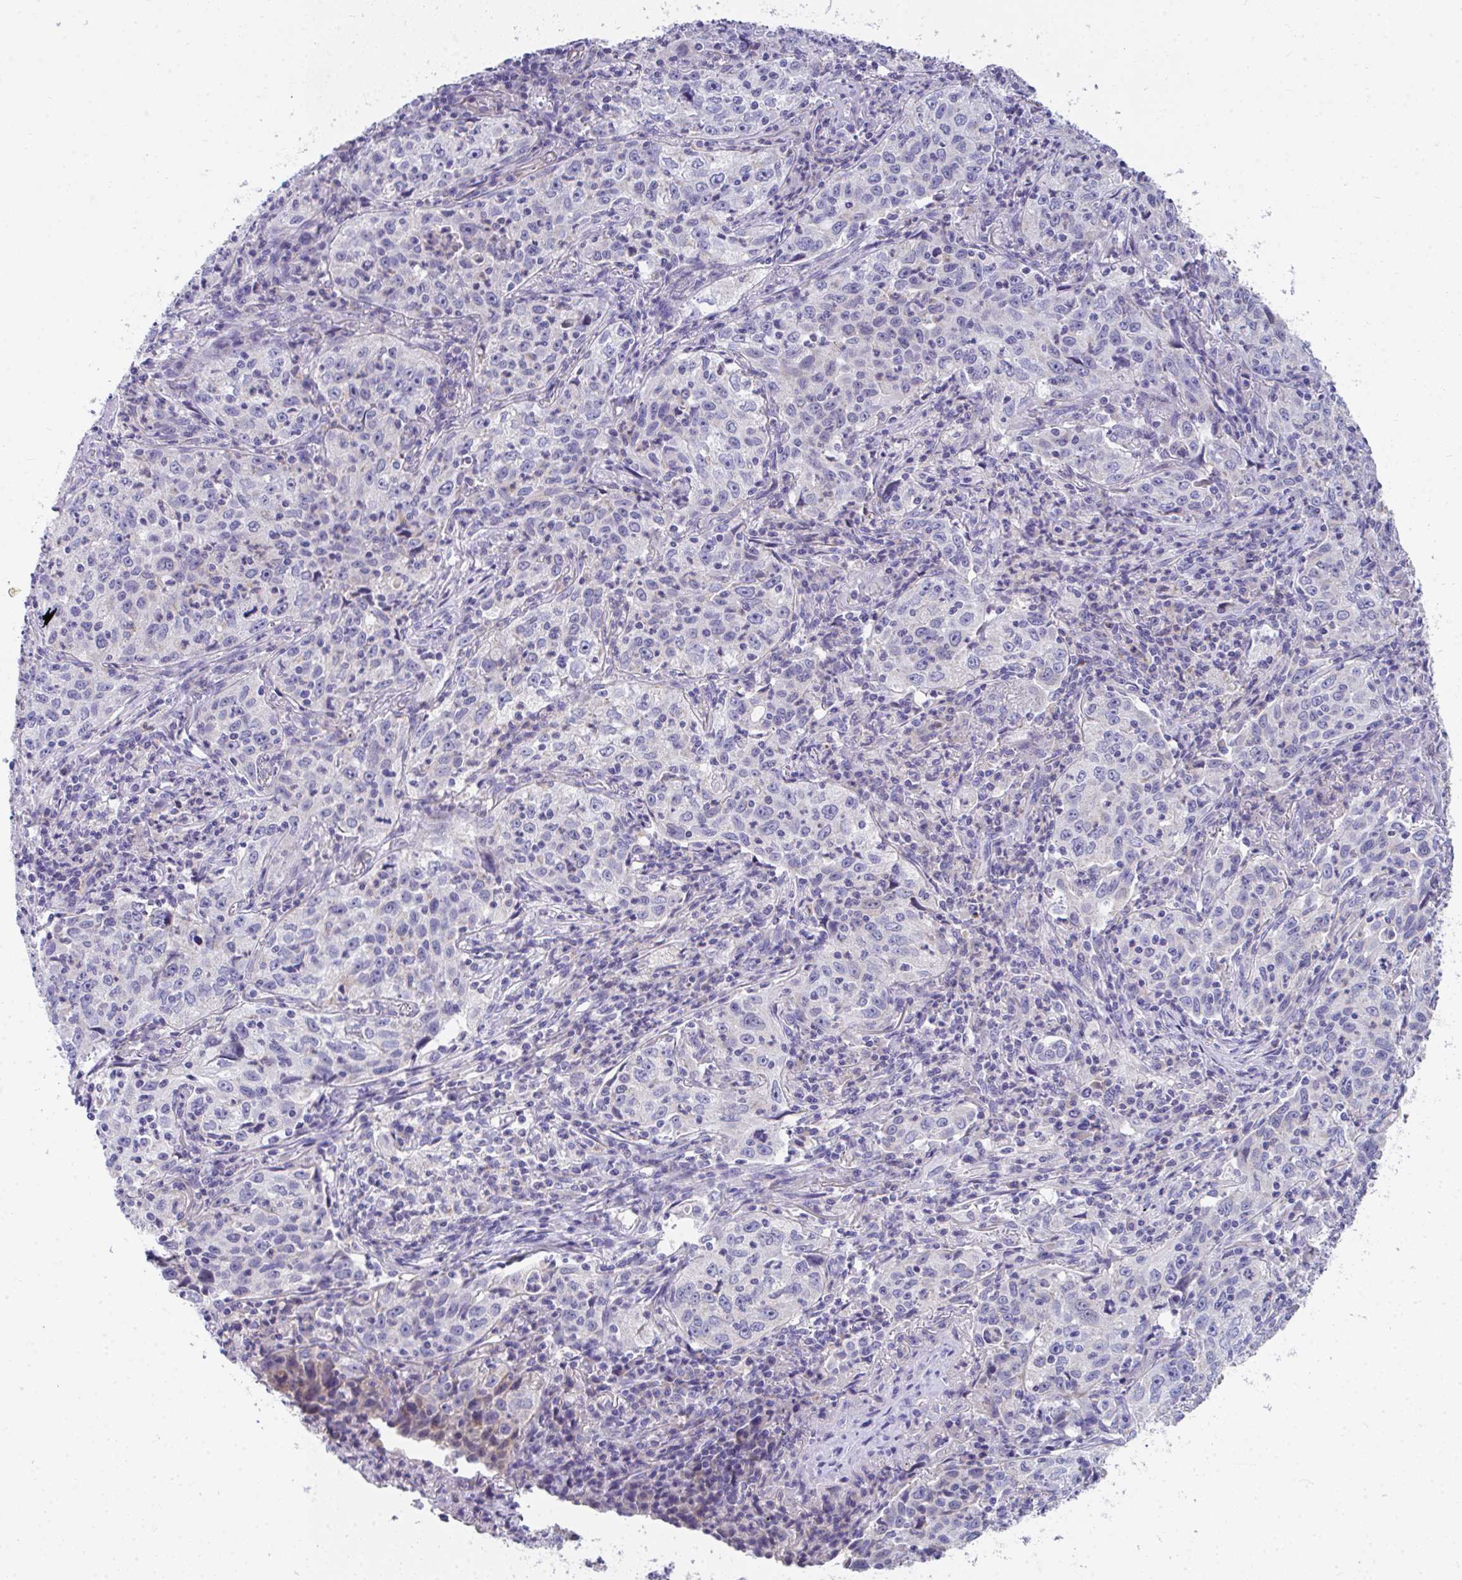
{"staining": {"intensity": "negative", "quantity": "none", "location": "none"}, "tissue": "lung cancer", "cell_type": "Tumor cells", "image_type": "cancer", "snomed": [{"axis": "morphology", "description": "Squamous cell carcinoma, NOS"}, {"axis": "topography", "description": "Lung"}], "caption": "The IHC micrograph has no significant expression in tumor cells of lung cancer (squamous cell carcinoma) tissue.", "gene": "COA5", "patient": {"sex": "male", "age": 71}}